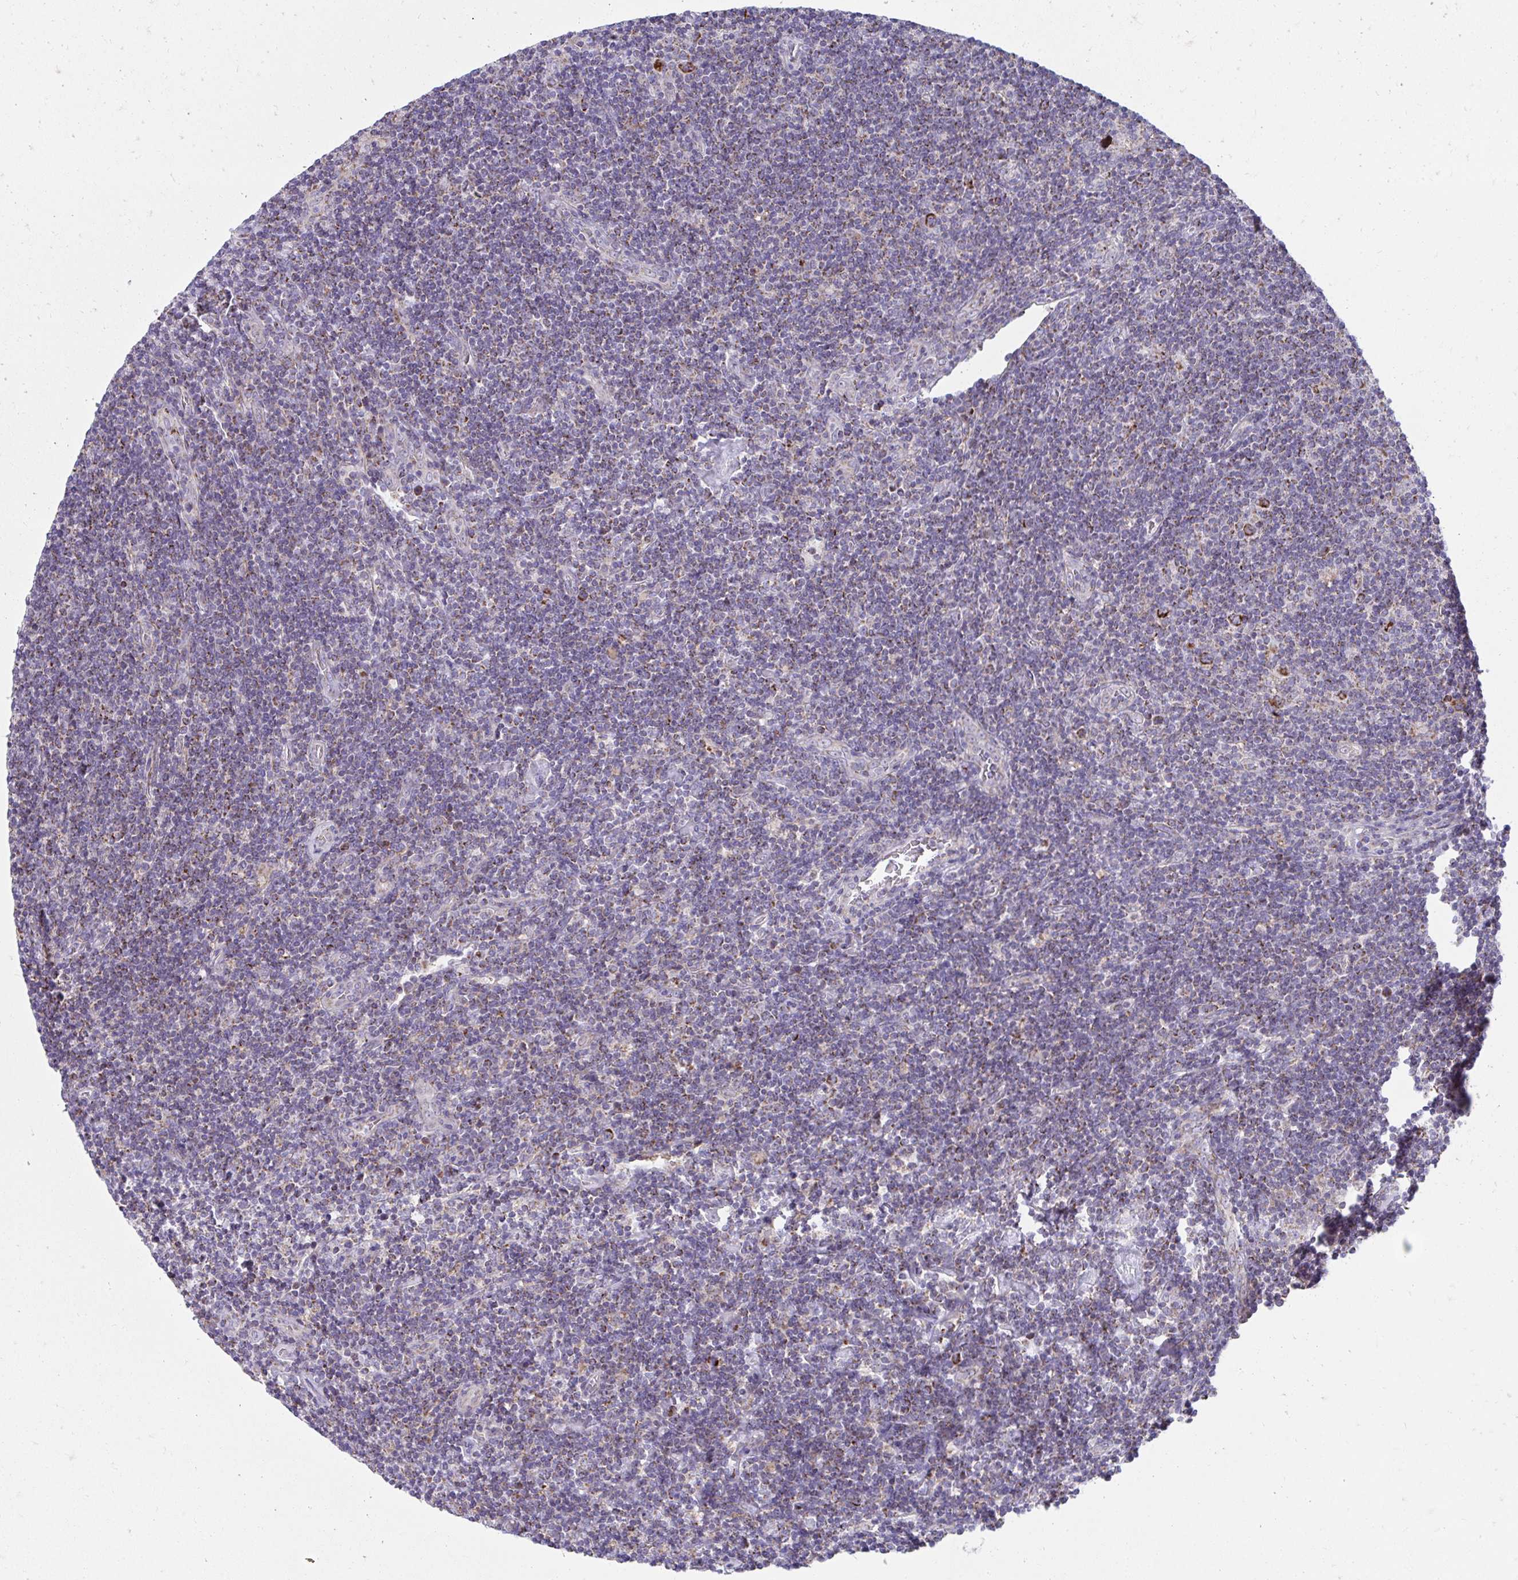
{"staining": {"intensity": "strong", "quantity": ">75%", "location": "cytoplasmic/membranous"}, "tissue": "lymphoma", "cell_type": "Tumor cells", "image_type": "cancer", "snomed": [{"axis": "morphology", "description": "Hodgkin's disease, NOS"}, {"axis": "topography", "description": "Lymph node"}], "caption": "Lymphoma was stained to show a protein in brown. There is high levels of strong cytoplasmic/membranous positivity in approximately >75% of tumor cells.", "gene": "PRRG3", "patient": {"sex": "male", "age": 40}}